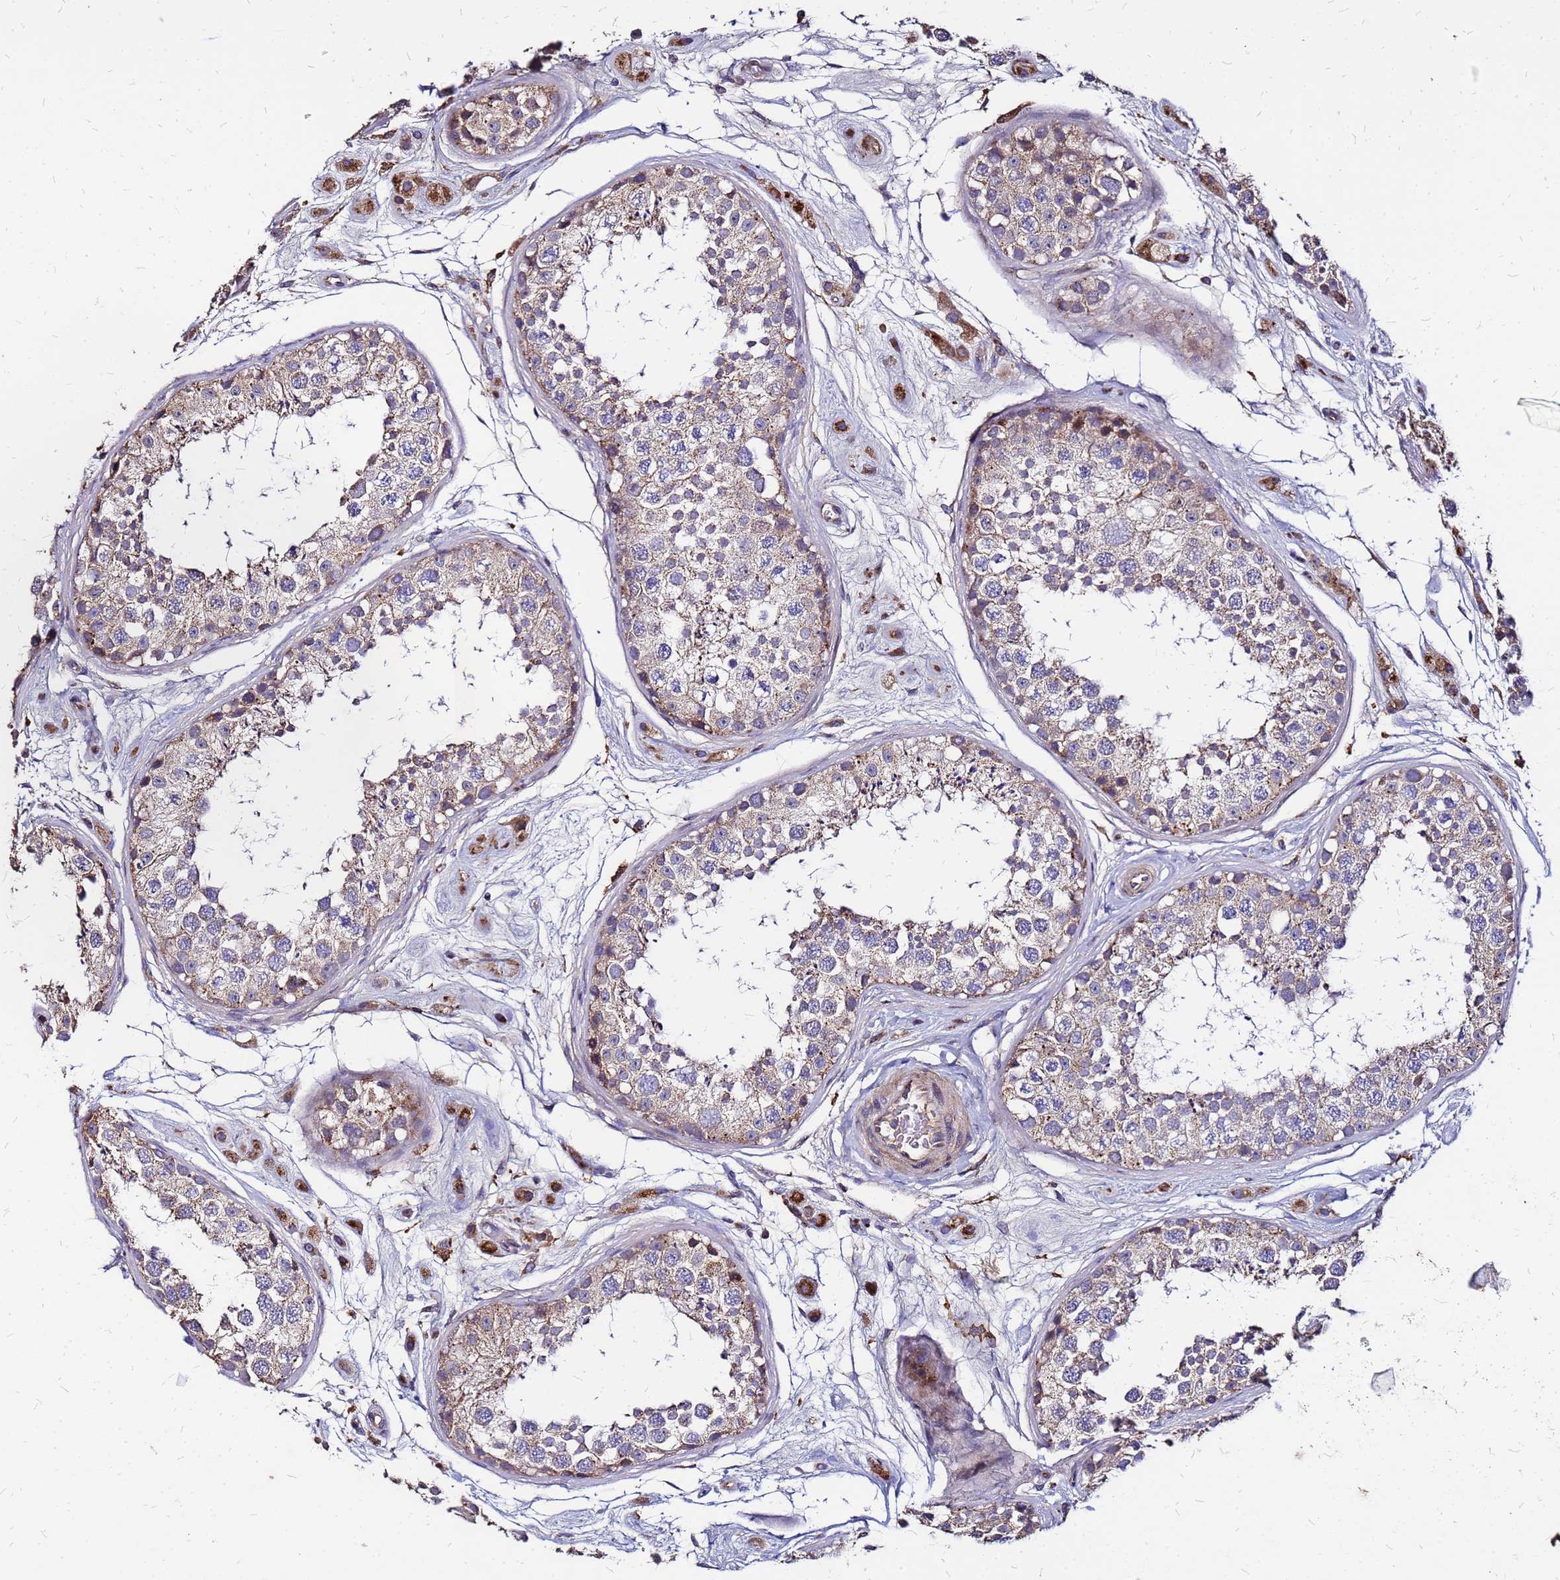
{"staining": {"intensity": "moderate", "quantity": "25%-75%", "location": "cytoplasmic/membranous"}, "tissue": "testis", "cell_type": "Cells in seminiferous ducts", "image_type": "normal", "snomed": [{"axis": "morphology", "description": "Normal tissue, NOS"}, {"axis": "topography", "description": "Testis"}], "caption": "Normal testis was stained to show a protein in brown. There is medium levels of moderate cytoplasmic/membranous positivity in approximately 25%-75% of cells in seminiferous ducts. Using DAB (3,3'-diaminobenzidine) (brown) and hematoxylin (blue) stains, captured at high magnification using brightfield microscopy.", "gene": "ARHGEF35", "patient": {"sex": "male", "age": 25}}